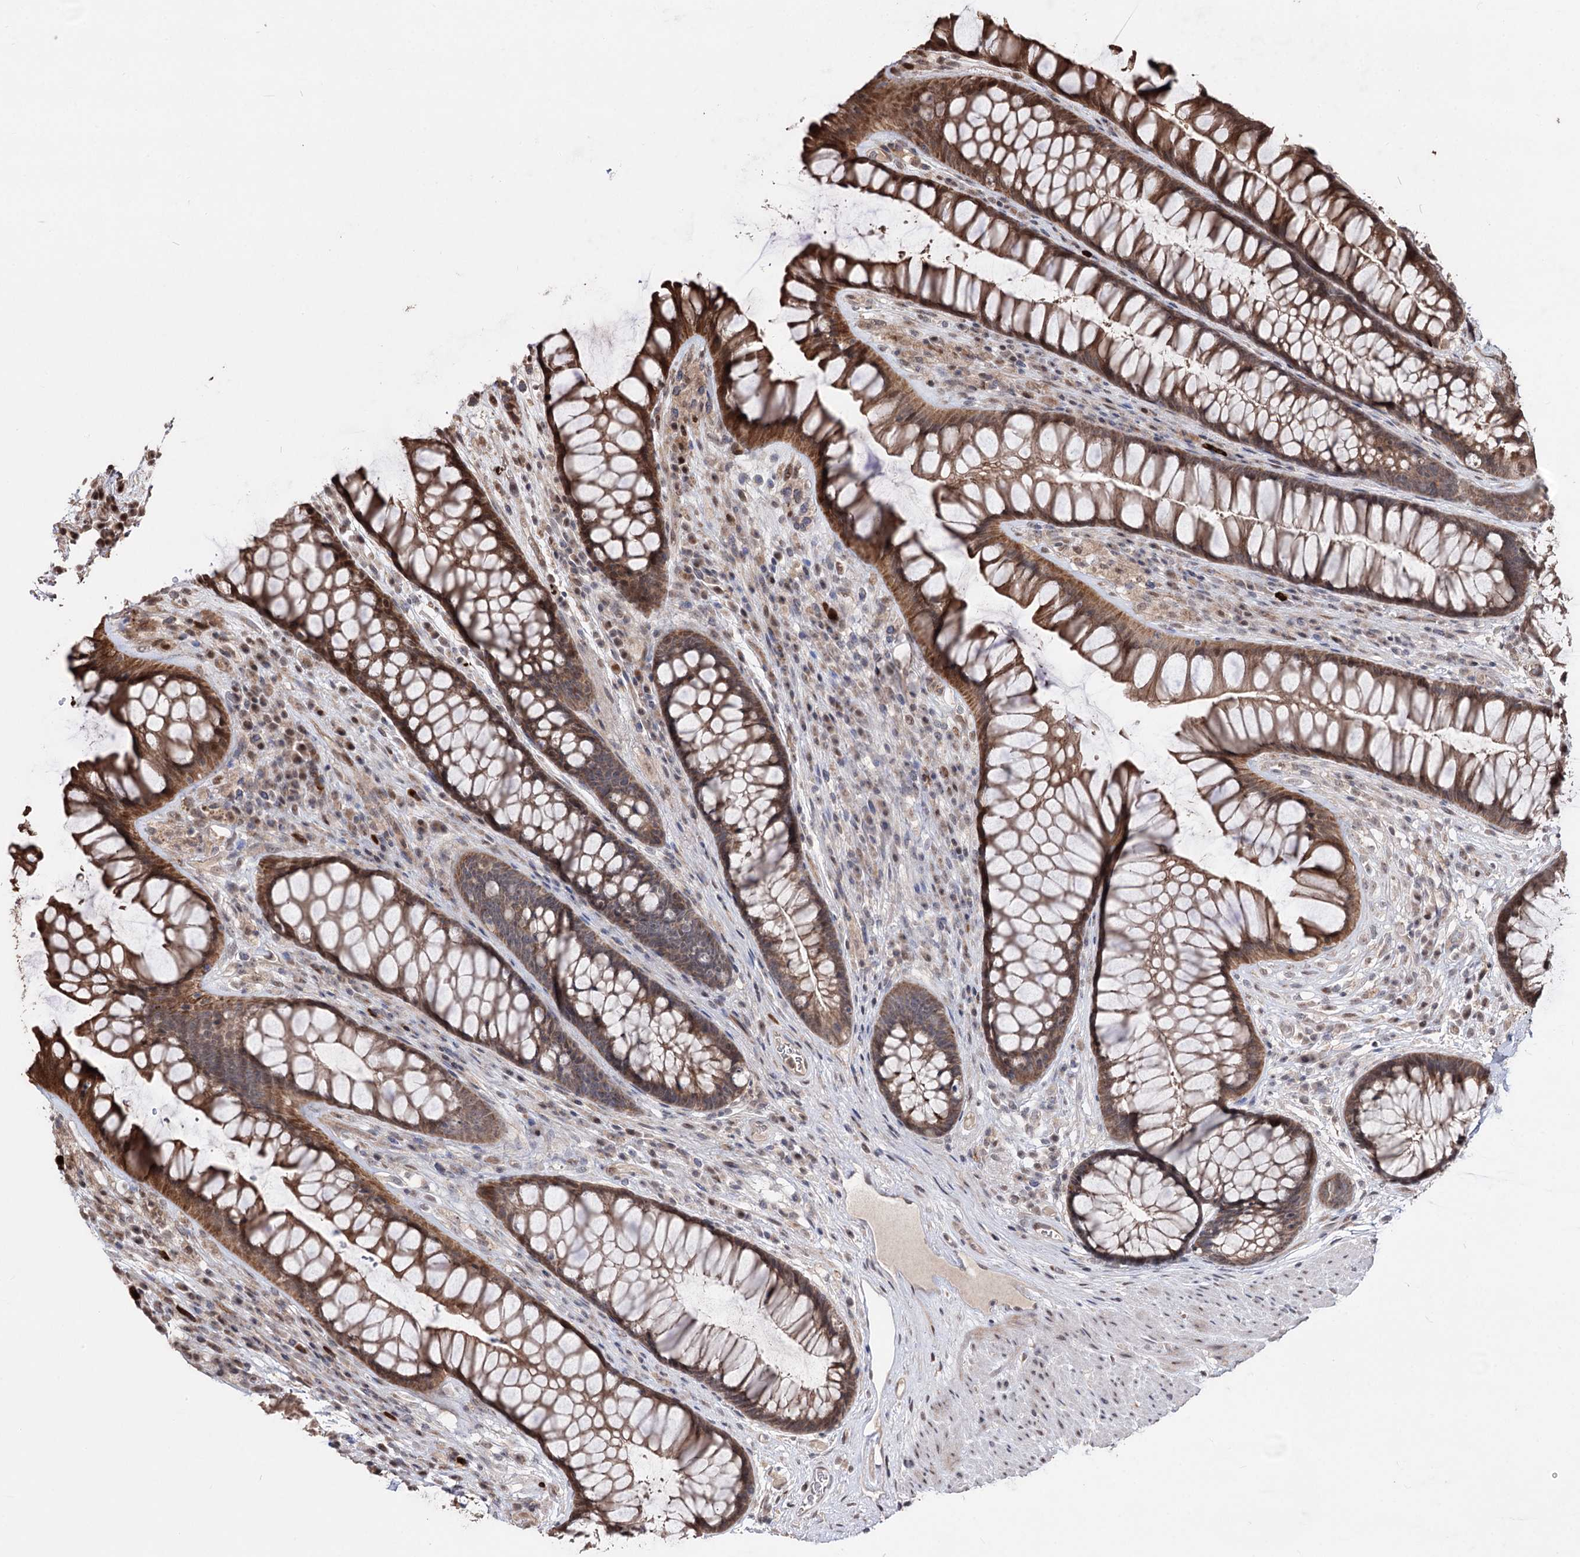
{"staining": {"intensity": "moderate", "quantity": ">75%", "location": "cytoplasmic/membranous"}, "tissue": "rectum", "cell_type": "Glandular cells", "image_type": "normal", "snomed": [{"axis": "morphology", "description": "Normal tissue, NOS"}, {"axis": "topography", "description": "Rectum"}], "caption": "Immunohistochemistry (DAB (3,3'-diaminobenzidine)) staining of normal human rectum demonstrates moderate cytoplasmic/membranous protein expression in about >75% of glandular cells.", "gene": "CPNE8", "patient": {"sex": "male", "age": 74}}